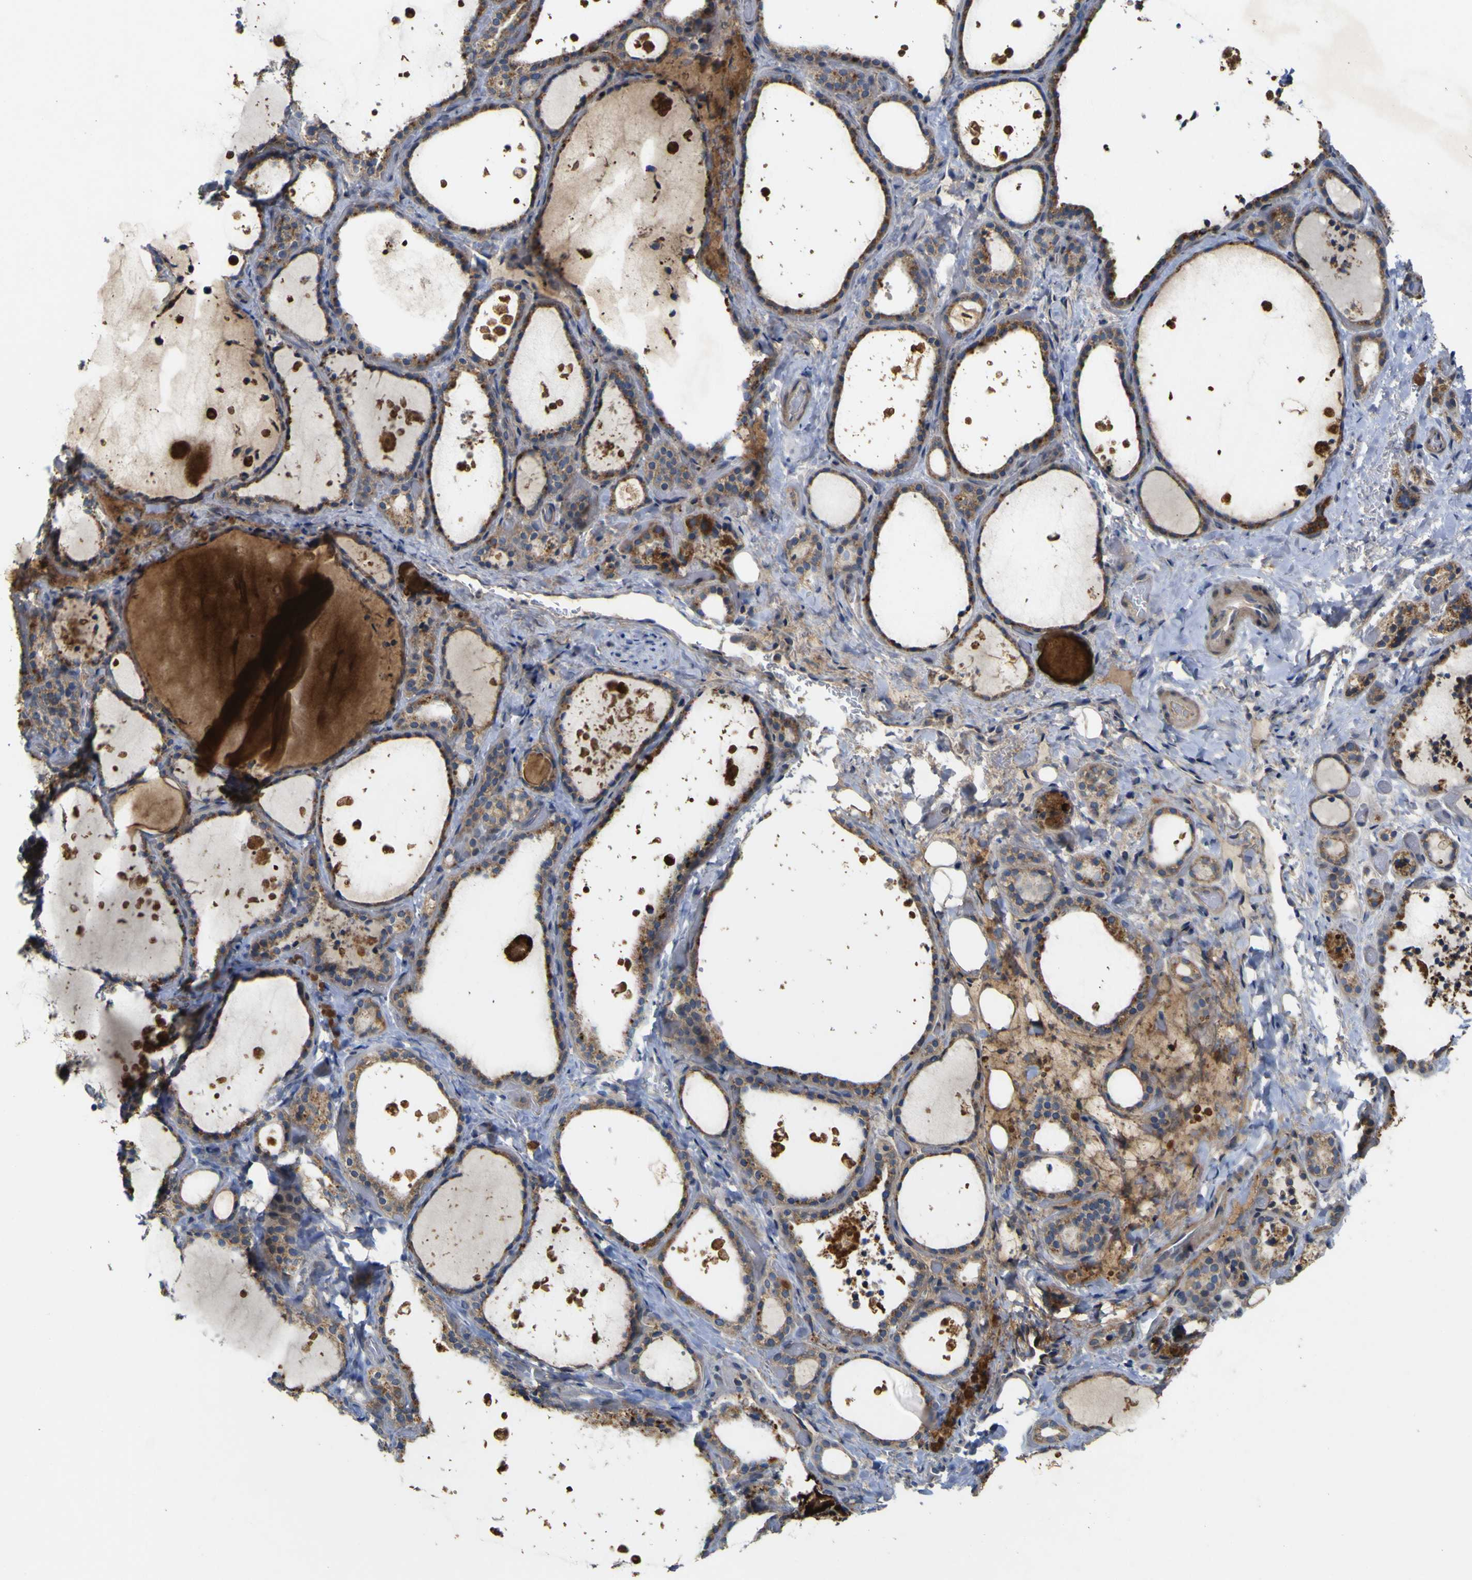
{"staining": {"intensity": "weak", "quantity": ">75%", "location": "cytoplasmic/membranous"}, "tissue": "thyroid gland", "cell_type": "Glandular cells", "image_type": "normal", "snomed": [{"axis": "morphology", "description": "Normal tissue, NOS"}, {"axis": "topography", "description": "Thyroid gland"}], "caption": "Approximately >75% of glandular cells in normal human thyroid gland show weak cytoplasmic/membranous protein positivity as visualized by brown immunohistochemical staining.", "gene": "IRAK2", "patient": {"sex": "female", "age": 44}}